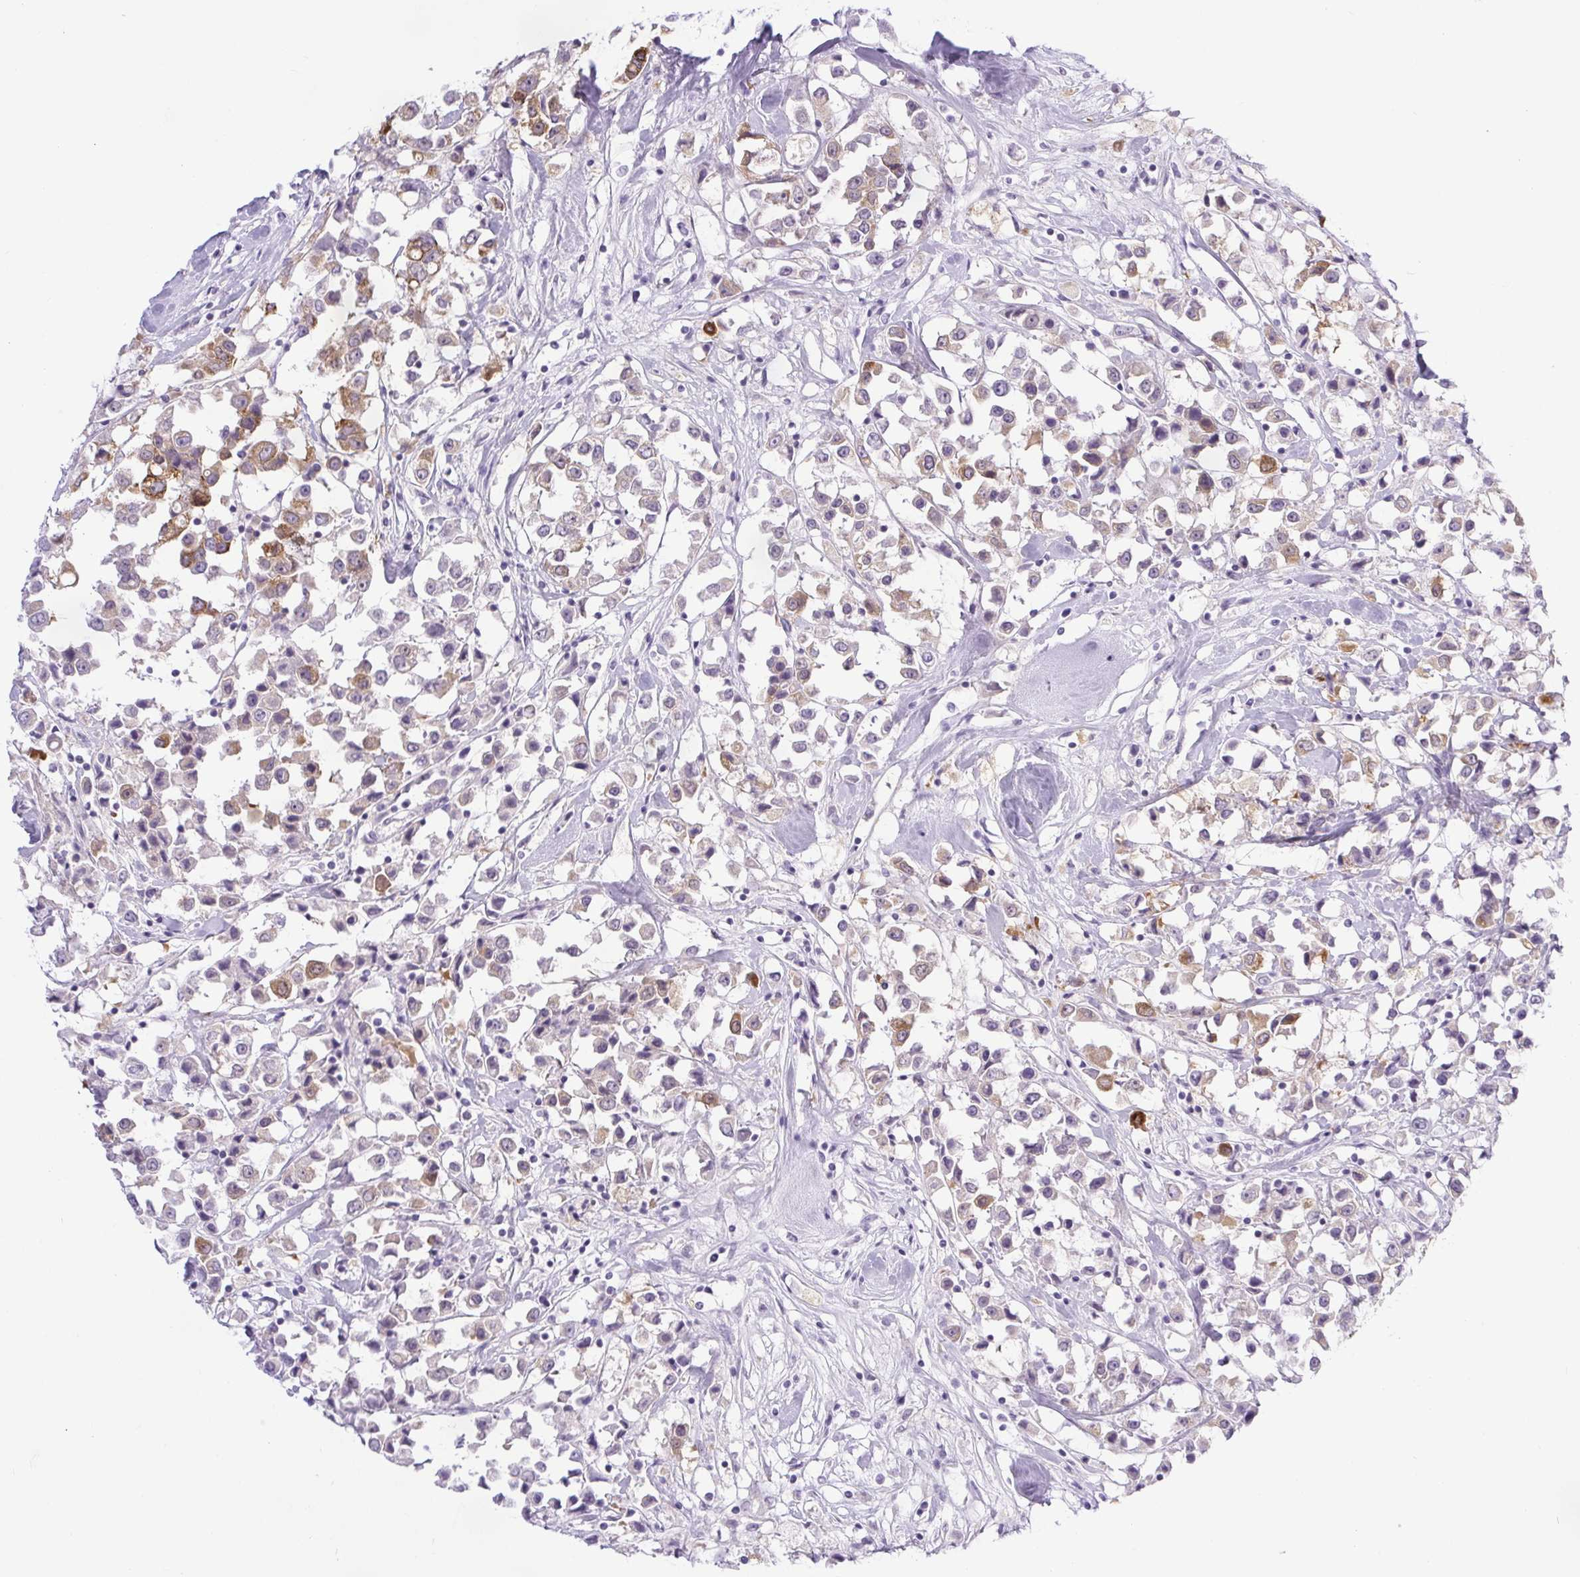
{"staining": {"intensity": "moderate", "quantity": "<25%", "location": "cytoplasmic/membranous"}, "tissue": "breast cancer", "cell_type": "Tumor cells", "image_type": "cancer", "snomed": [{"axis": "morphology", "description": "Duct carcinoma"}, {"axis": "topography", "description": "Breast"}], "caption": "Breast cancer stained with IHC demonstrates moderate cytoplasmic/membranous expression in approximately <25% of tumor cells.", "gene": "BCAS1", "patient": {"sex": "female", "age": 61}}